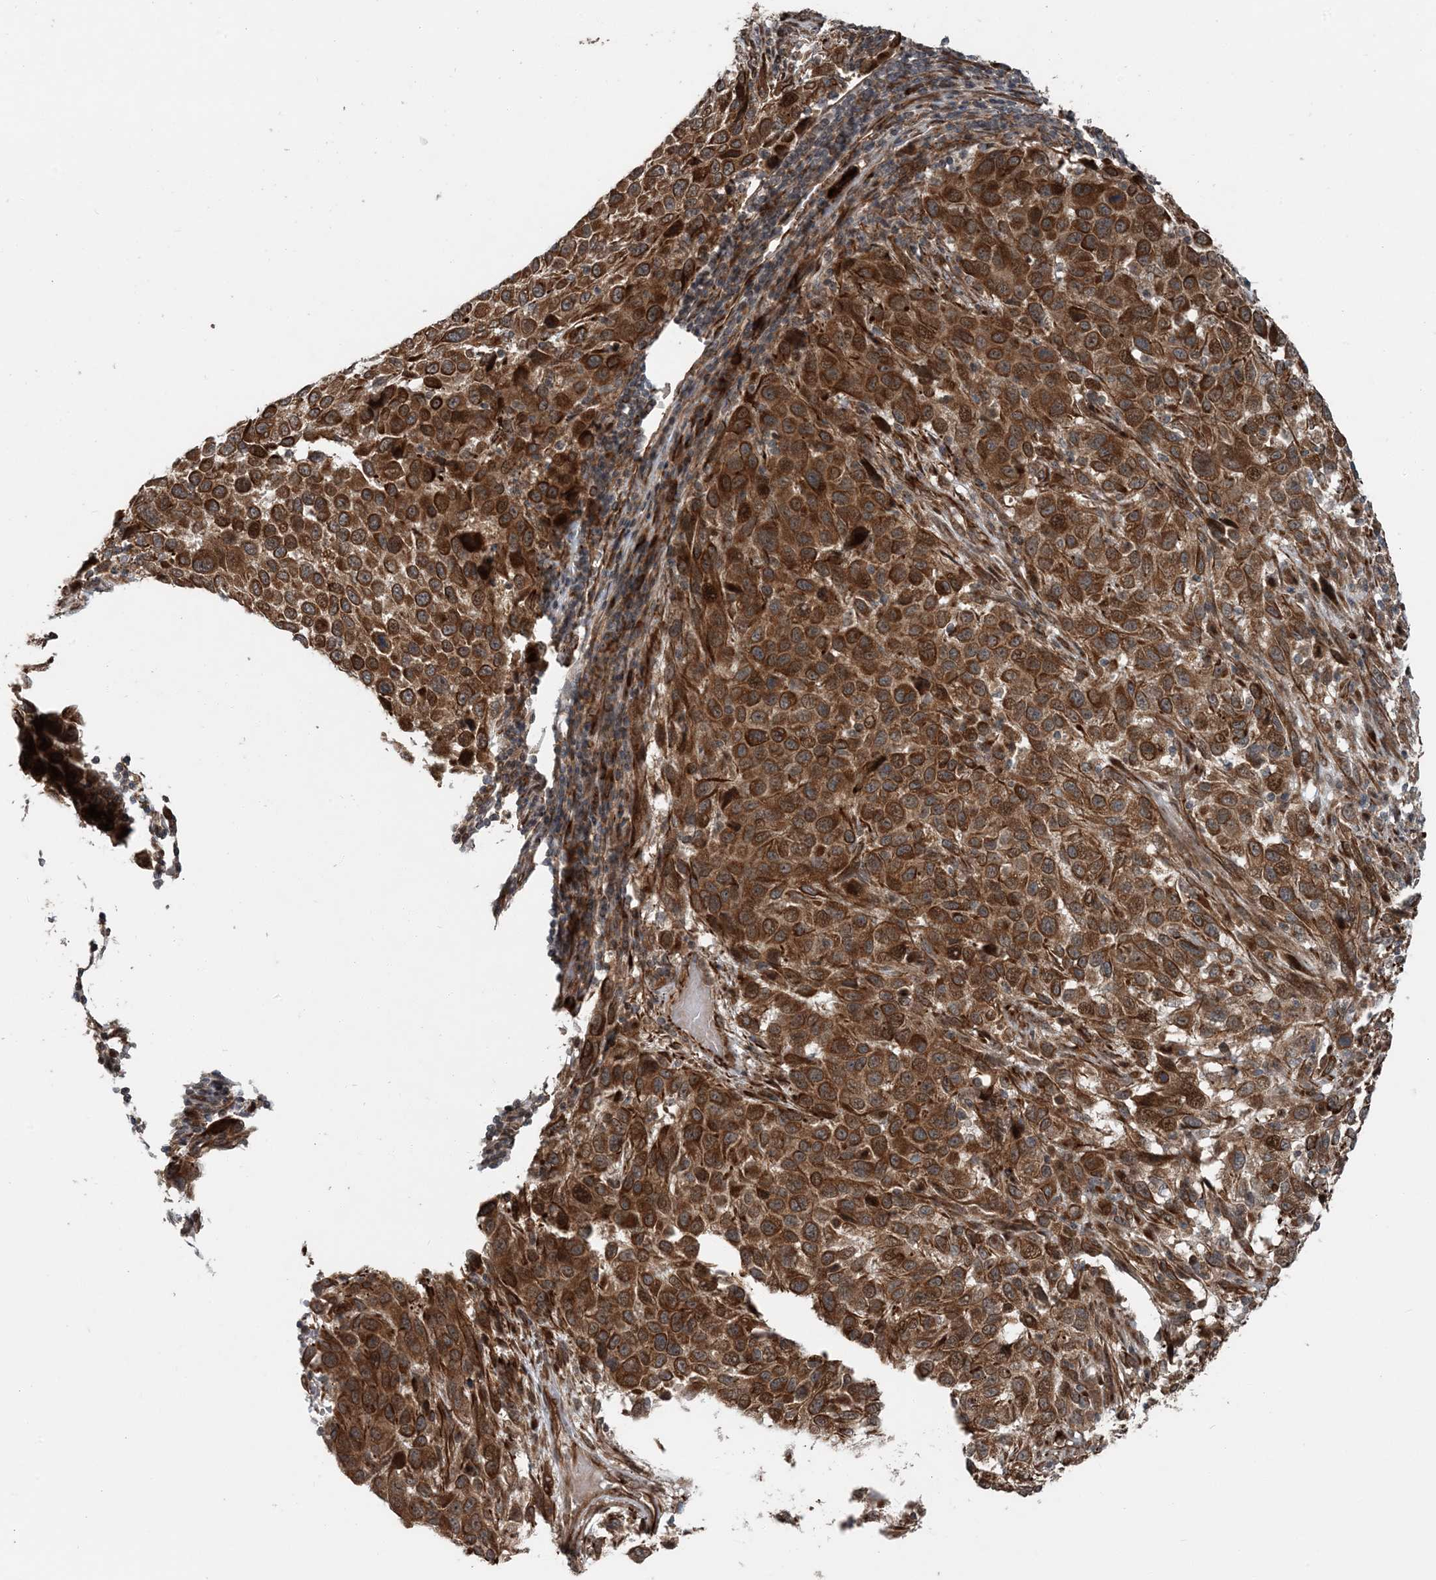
{"staining": {"intensity": "moderate", "quantity": ">75%", "location": "cytoplasmic/membranous"}, "tissue": "melanoma", "cell_type": "Tumor cells", "image_type": "cancer", "snomed": [{"axis": "morphology", "description": "Malignant melanoma, Metastatic site"}, {"axis": "topography", "description": "Lymph node"}], "caption": "Protein staining shows moderate cytoplasmic/membranous expression in about >75% of tumor cells in melanoma.", "gene": "EDEM2", "patient": {"sex": "male", "age": 61}}